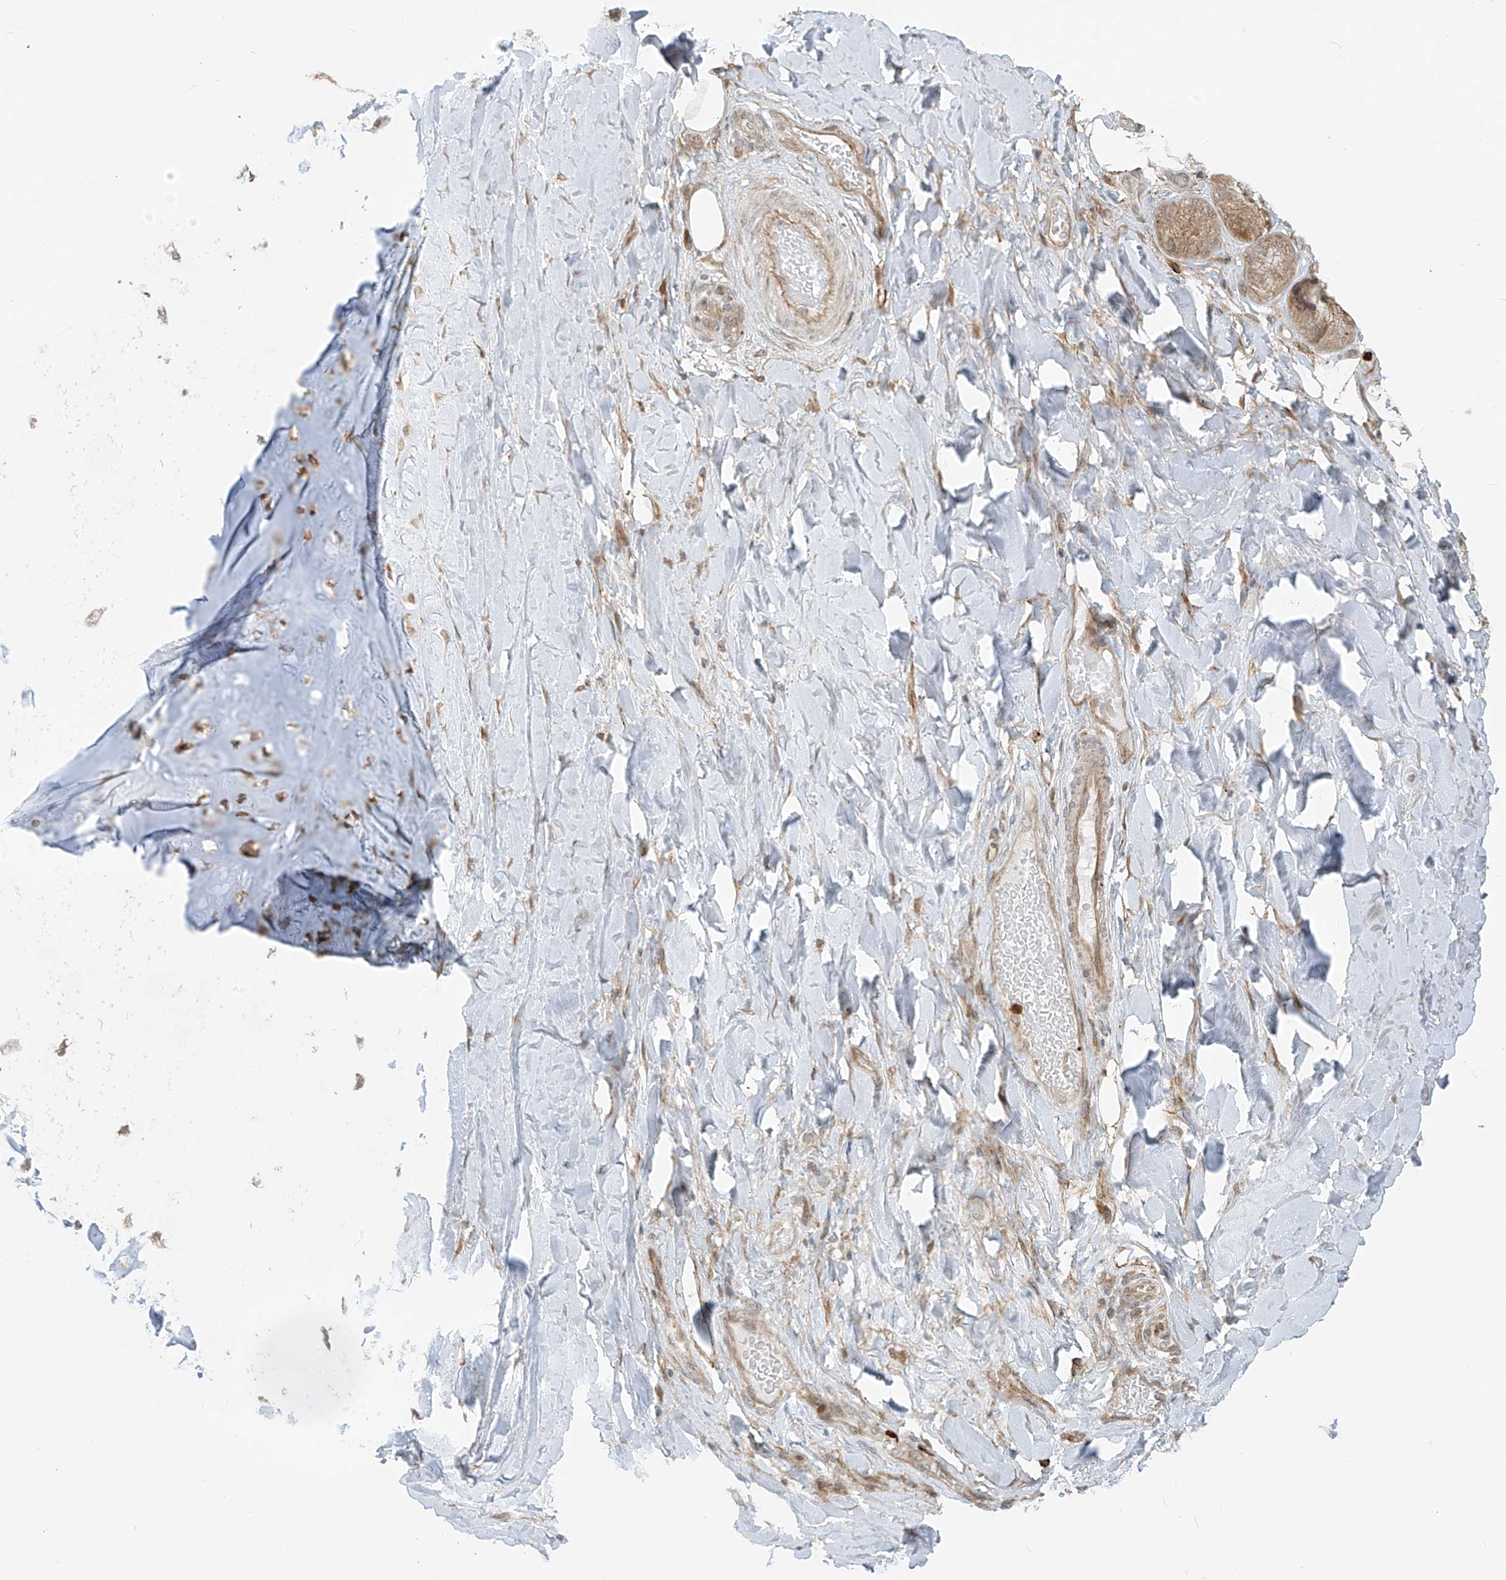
{"staining": {"intensity": "weak", "quantity": ">75%", "location": "cytoplasmic/membranous"}, "tissue": "adipose tissue", "cell_type": "Adipocytes", "image_type": "normal", "snomed": [{"axis": "morphology", "description": "Normal tissue, NOS"}, {"axis": "morphology", "description": "Squamous cell carcinoma, NOS"}, {"axis": "topography", "description": "Lymph node"}, {"axis": "topography", "description": "Bronchus"}, {"axis": "topography", "description": "Lung"}], "caption": "Adipose tissue stained for a protein (brown) shows weak cytoplasmic/membranous positive positivity in approximately >75% of adipocytes.", "gene": "PDE11A", "patient": {"sex": "male", "age": 66}}